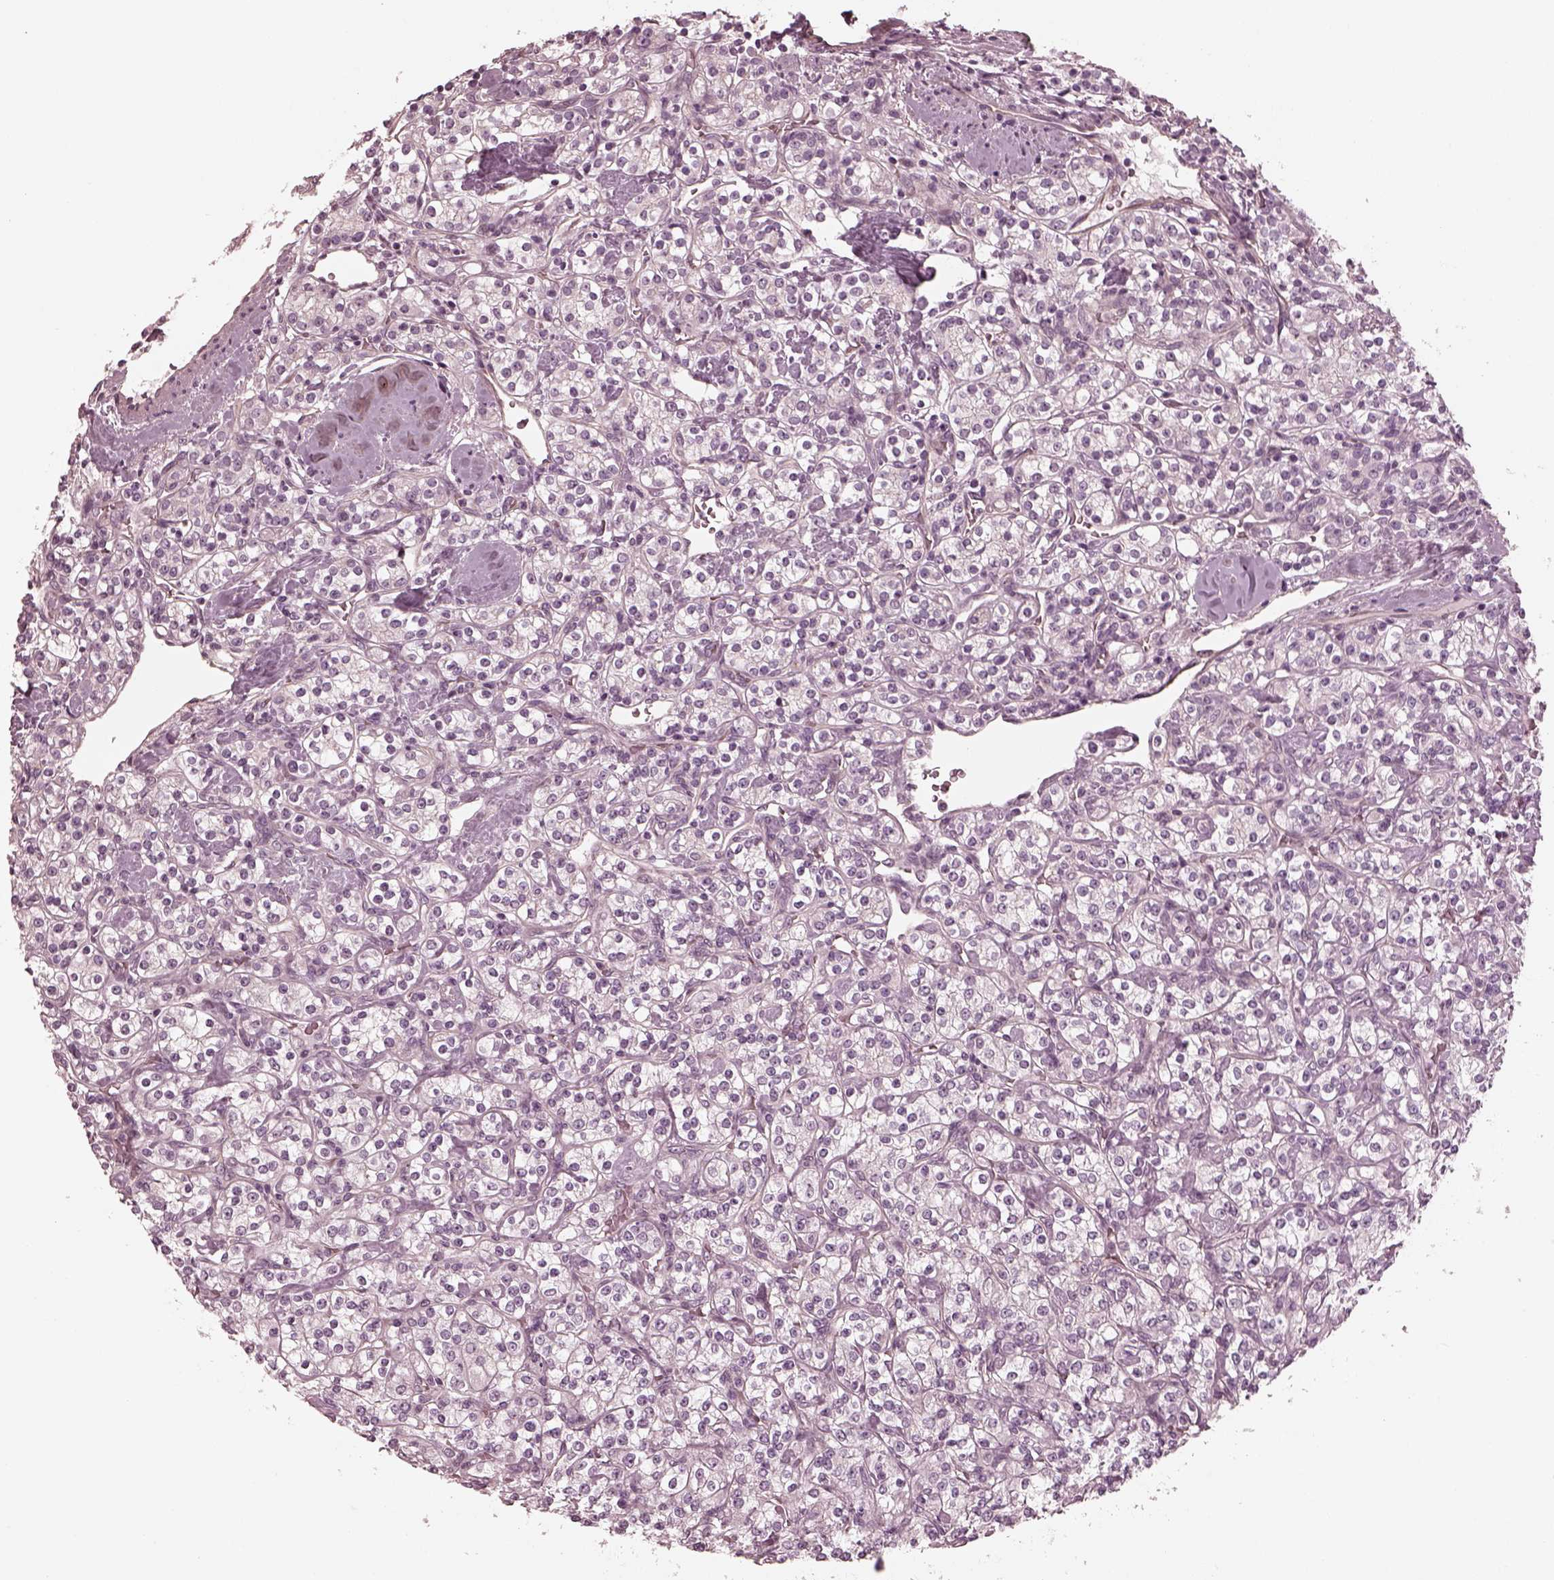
{"staining": {"intensity": "negative", "quantity": "none", "location": "none"}, "tissue": "renal cancer", "cell_type": "Tumor cells", "image_type": "cancer", "snomed": [{"axis": "morphology", "description": "Adenocarcinoma, NOS"}, {"axis": "topography", "description": "Kidney"}], "caption": "An immunohistochemistry image of adenocarcinoma (renal) is shown. There is no staining in tumor cells of adenocarcinoma (renal). The staining was performed using DAB (3,3'-diaminobenzidine) to visualize the protein expression in brown, while the nuclei were stained in blue with hematoxylin (Magnification: 20x).", "gene": "KIF6", "patient": {"sex": "male", "age": 77}}